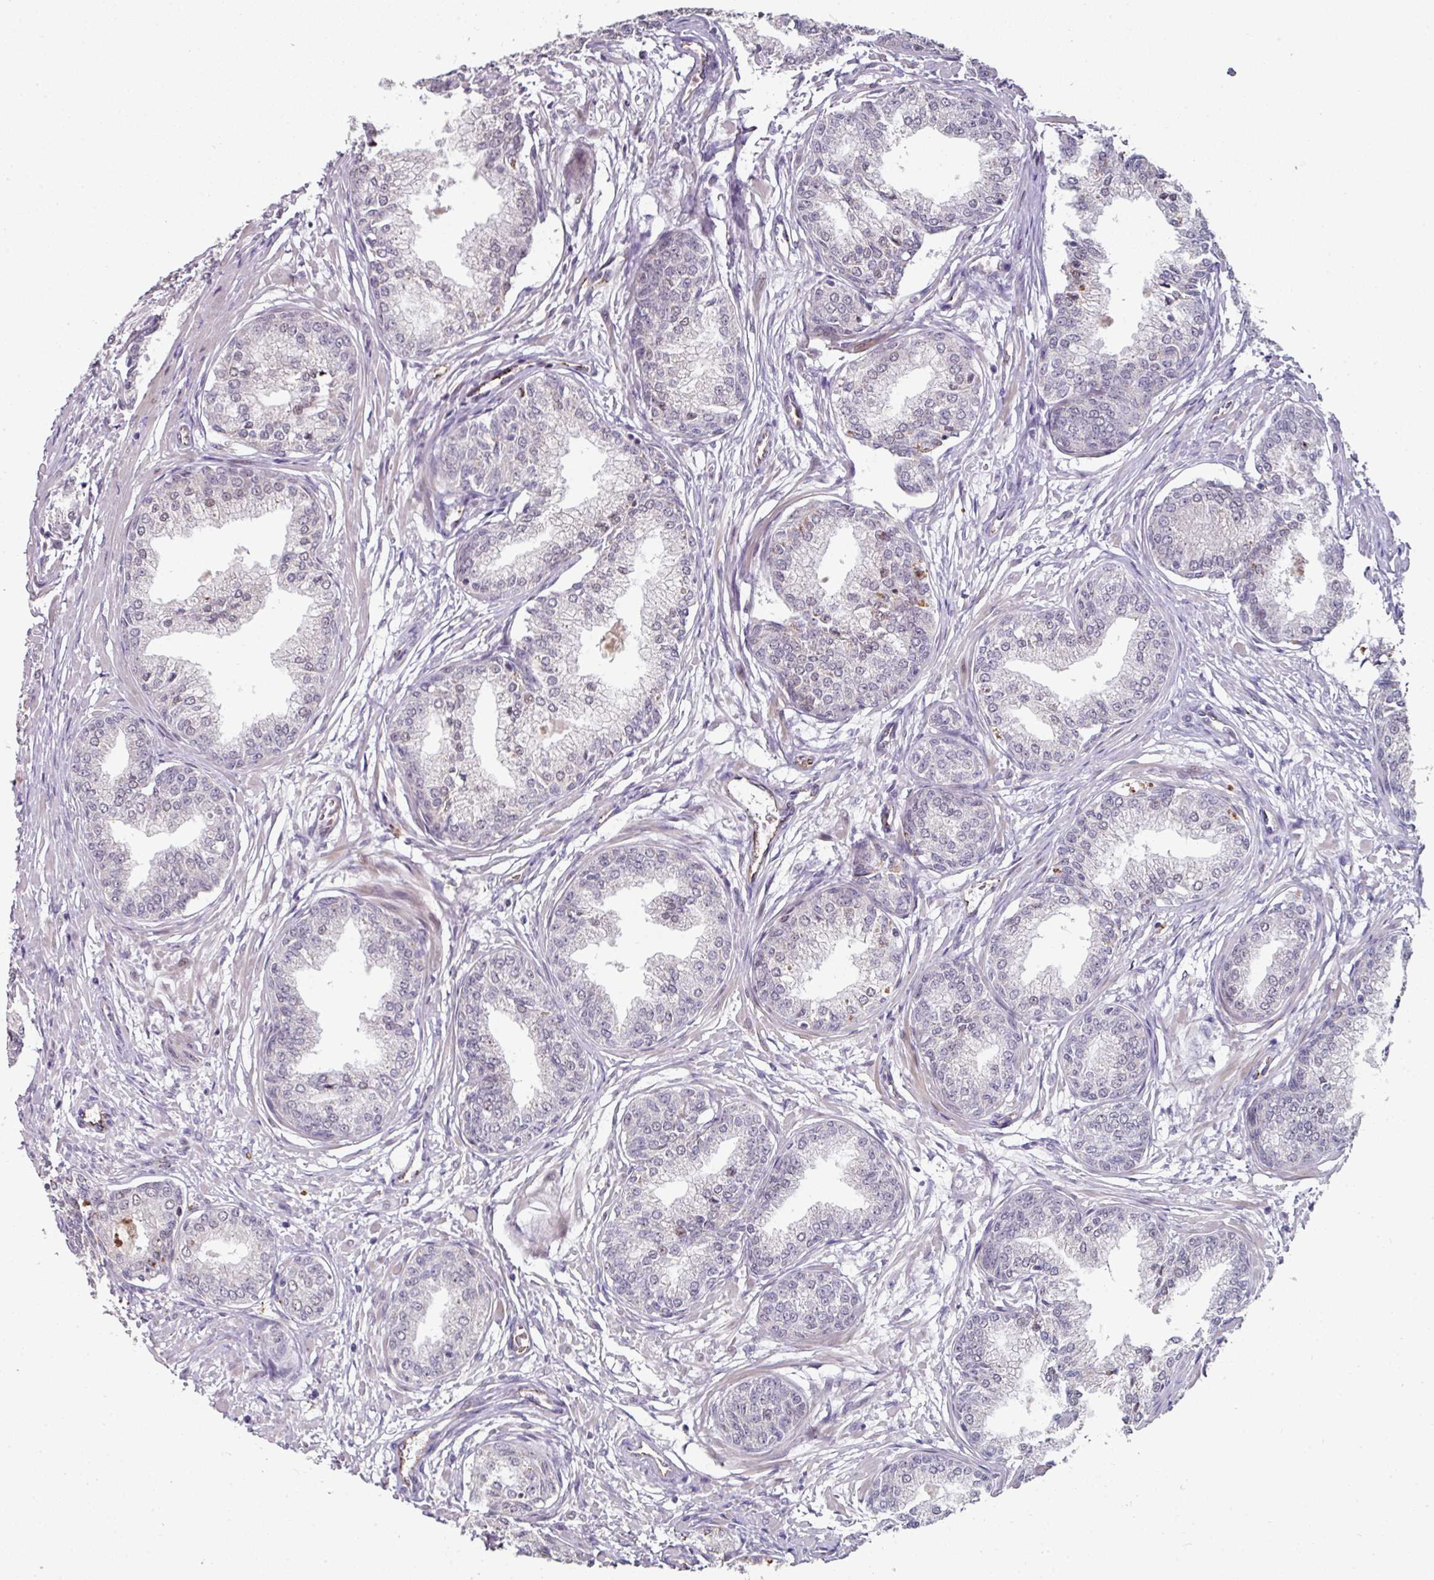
{"staining": {"intensity": "weak", "quantity": "<25%", "location": "nuclear"}, "tissue": "prostate cancer", "cell_type": "Tumor cells", "image_type": "cancer", "snomed": [{"axis": "morphology", "description": "Adenocarcinoma, High grade"}, {"axis": "topography", "description": "Prostate"}], "caption": "Immunohistochemistry (IHC) of human prostate cancer (high-grade adenocarcinoma) reveals no expression in tumor cells.", "gene": "SIDT2", "patient": {"sex": "male", "age": 67}}